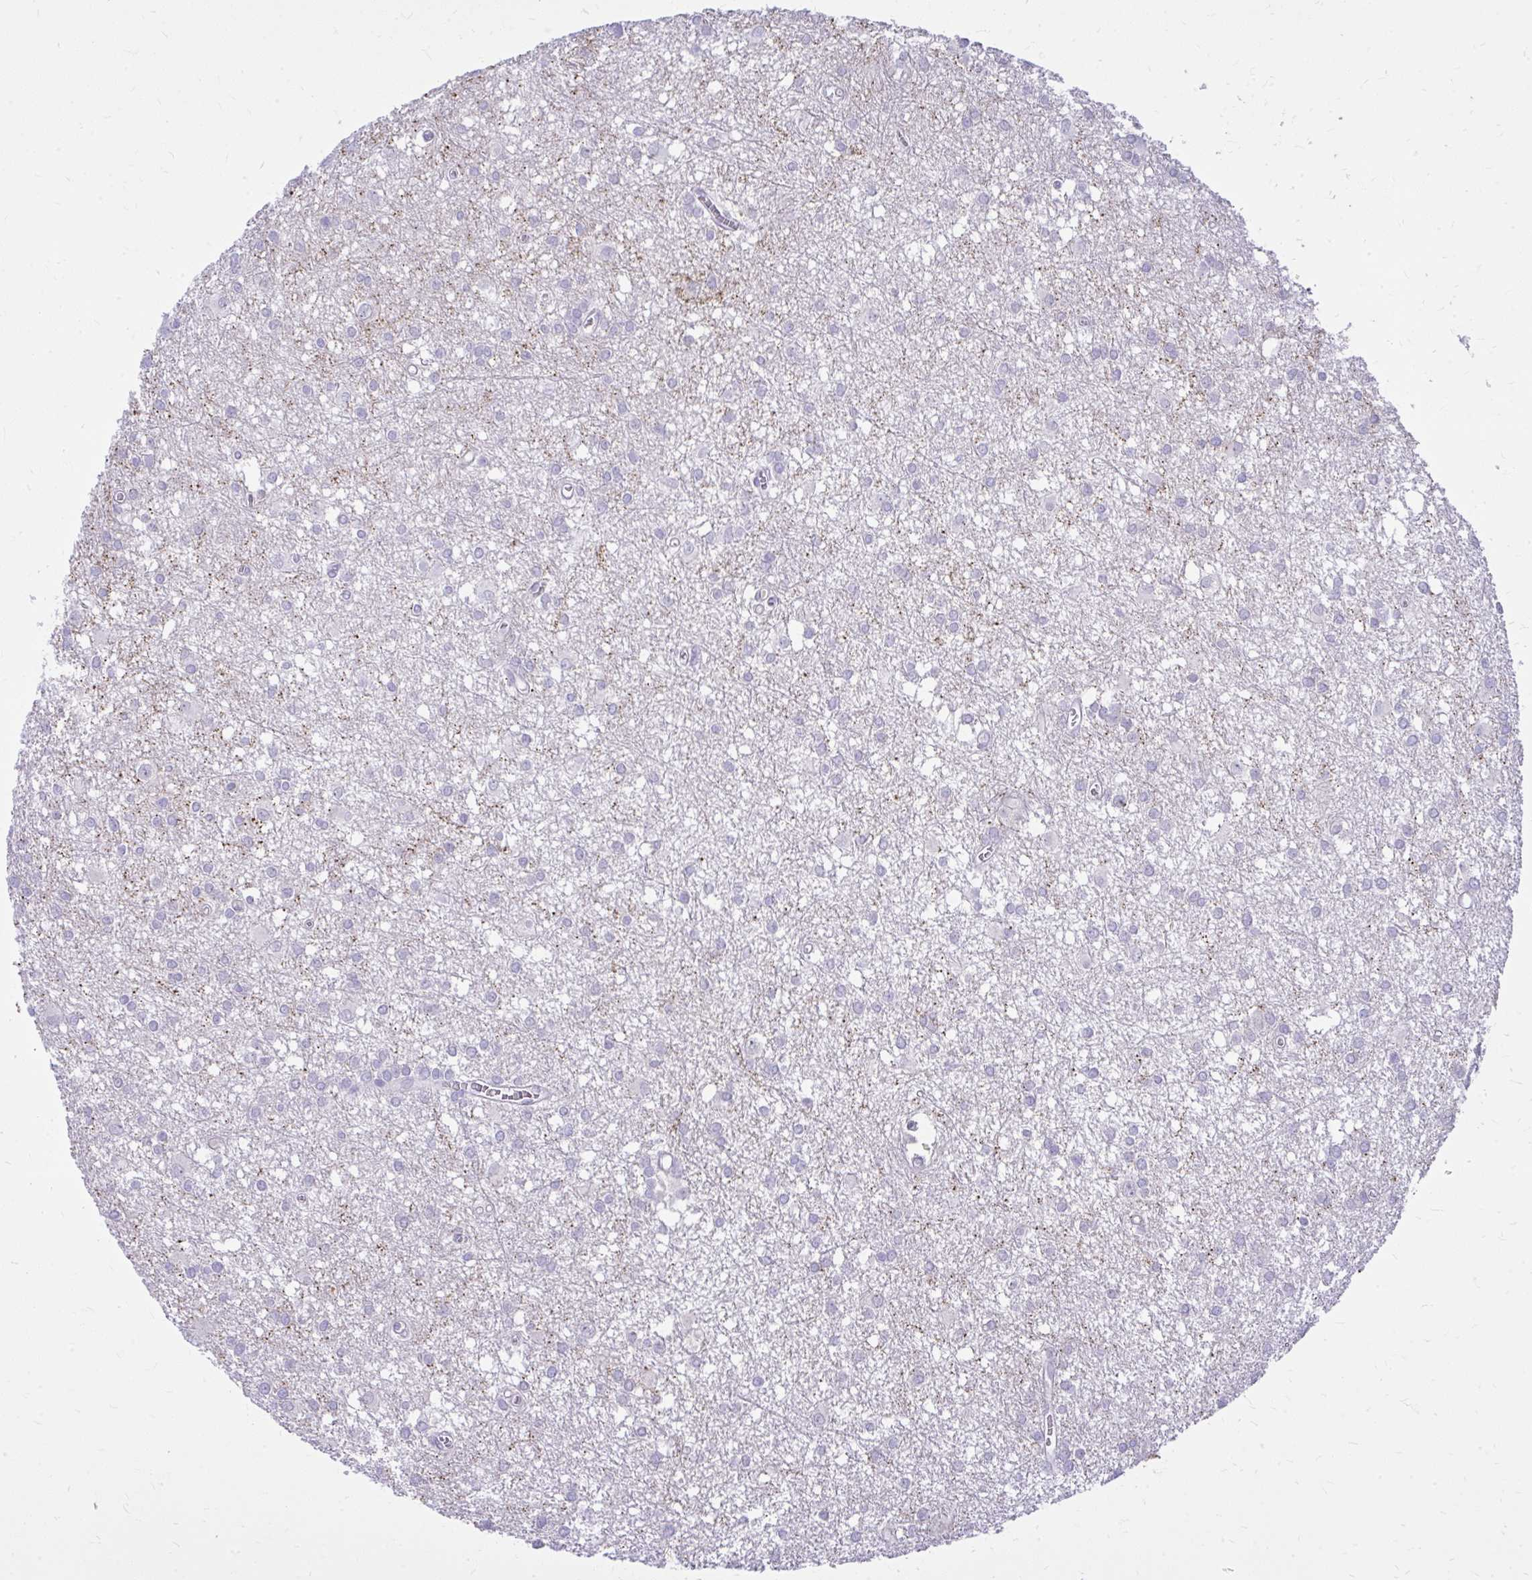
{"staining": {"intensity": "negative", "quantity": "none", "location": "none"}, "tissue": "glioma", "cell_type": "Tumor cells", "image_type": "cancer", "snomed": [{"axis": "morphology", "description": "Glioma, malignant, High grade"}, {"axis": "topography", "description": "Brain"}], "caption": "Tumor cells show no significant expression in high-grade glioma (malignant). (DAB IHC visualized using brightfield microscopy, high magnification).", "gene": "NNMT", "patient": {"sex": "male", "age": 48}}